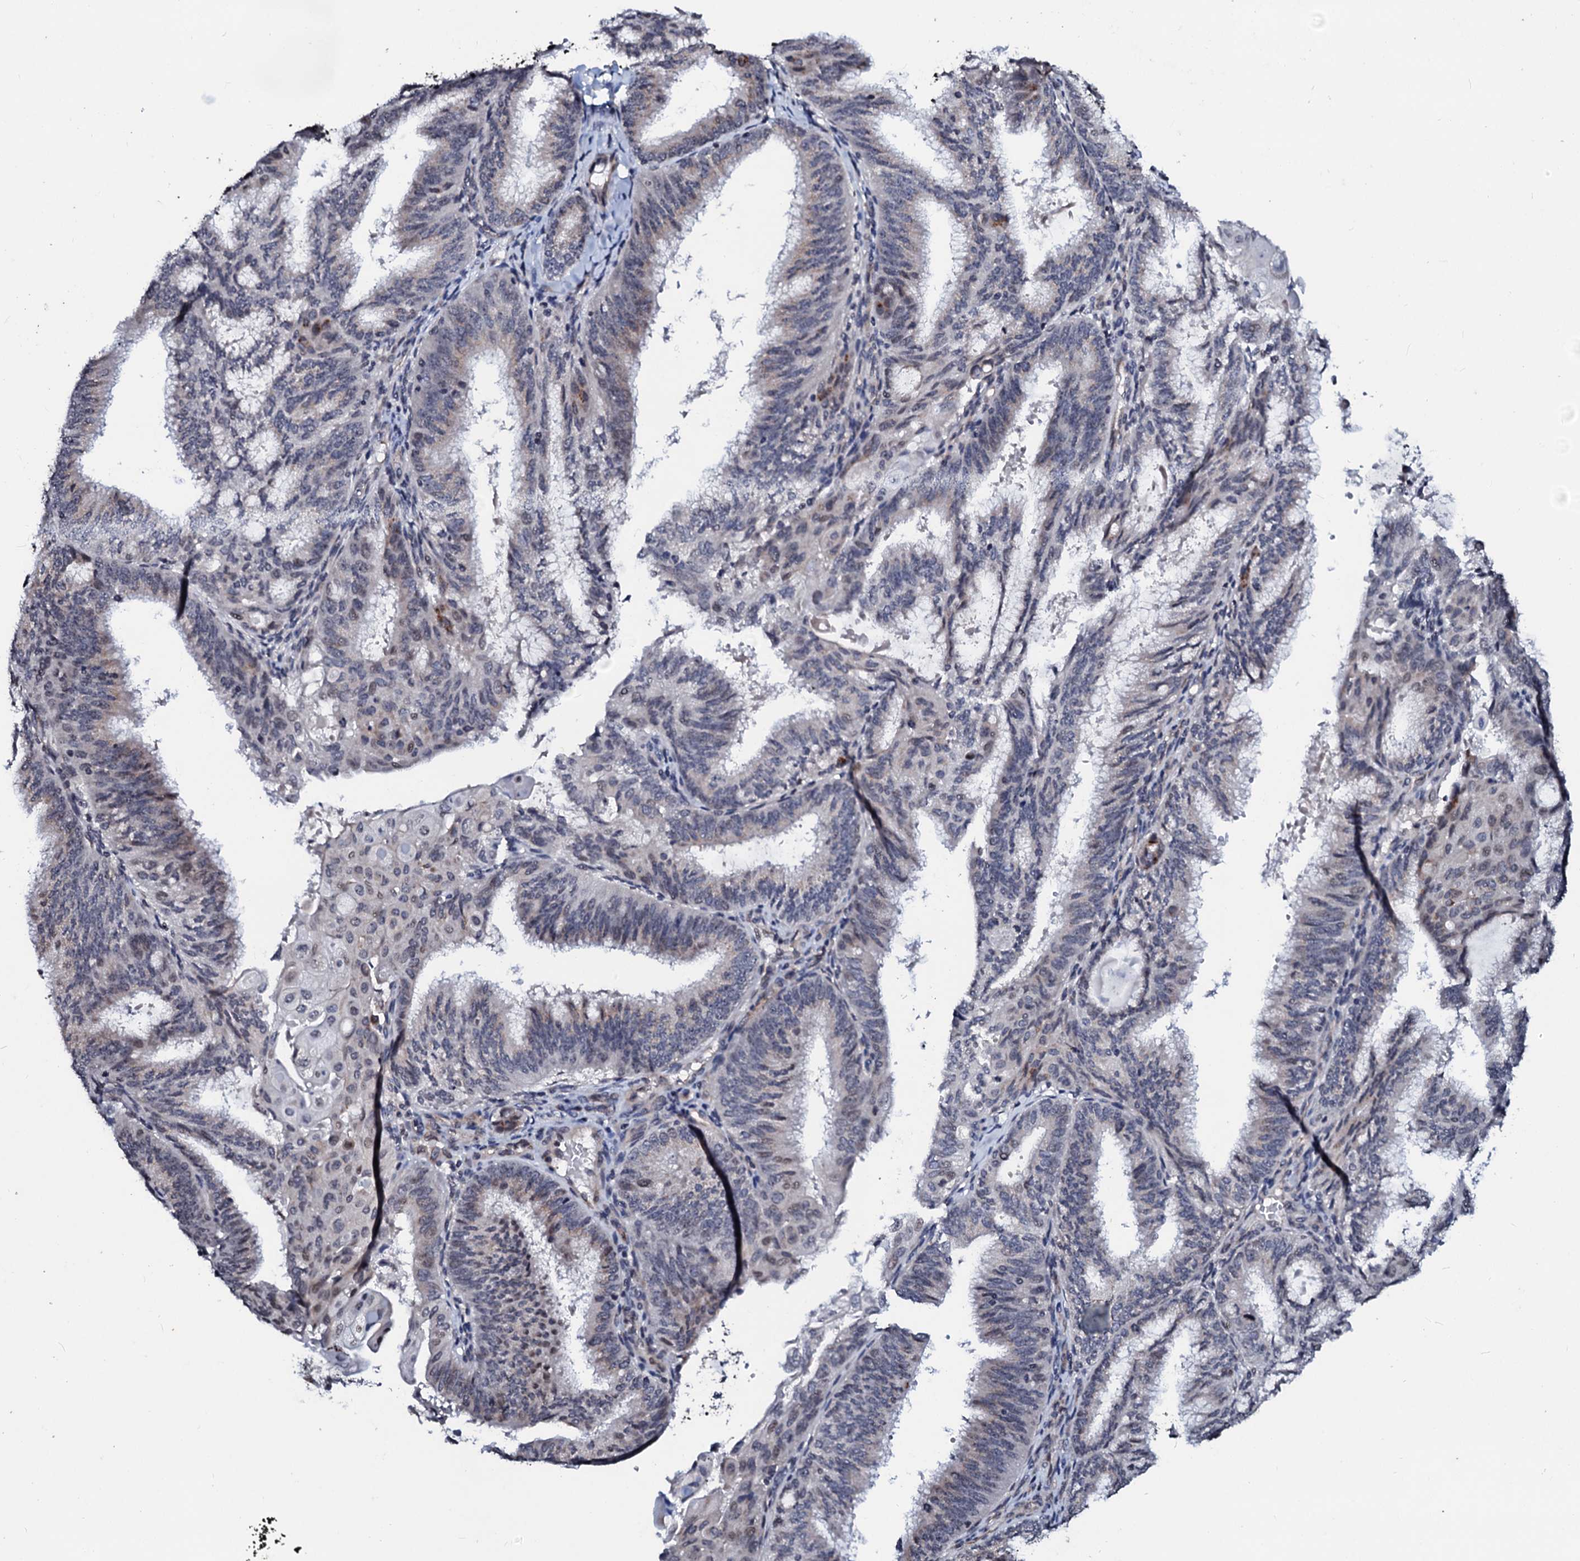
{"staining": {"intensity": "weak", "quantity": "<25%", "location": "nuclear"}, "tissue": "endometrial cancer", "cell_type": "Tumor cells", "image_type": "cancer", "snomed": [{"axis": "morphology", "description": "Adenocarcinoma, NOS"}, {"axis": "topography", "description": "Endometrium"}], "caption": "Immunohistochemistry (IHC) histopathology image of neoplastic tissue: human endometrial cancer stained with DAB reveals no significant protein staining in tumor cells. (DAB (3,3'-diaminobenzidine) immunohistochemistry visualized using brightfield microscopy, high magnification).", "gene": "LSM11", "patient": {"sex": "female", "age": 49}}